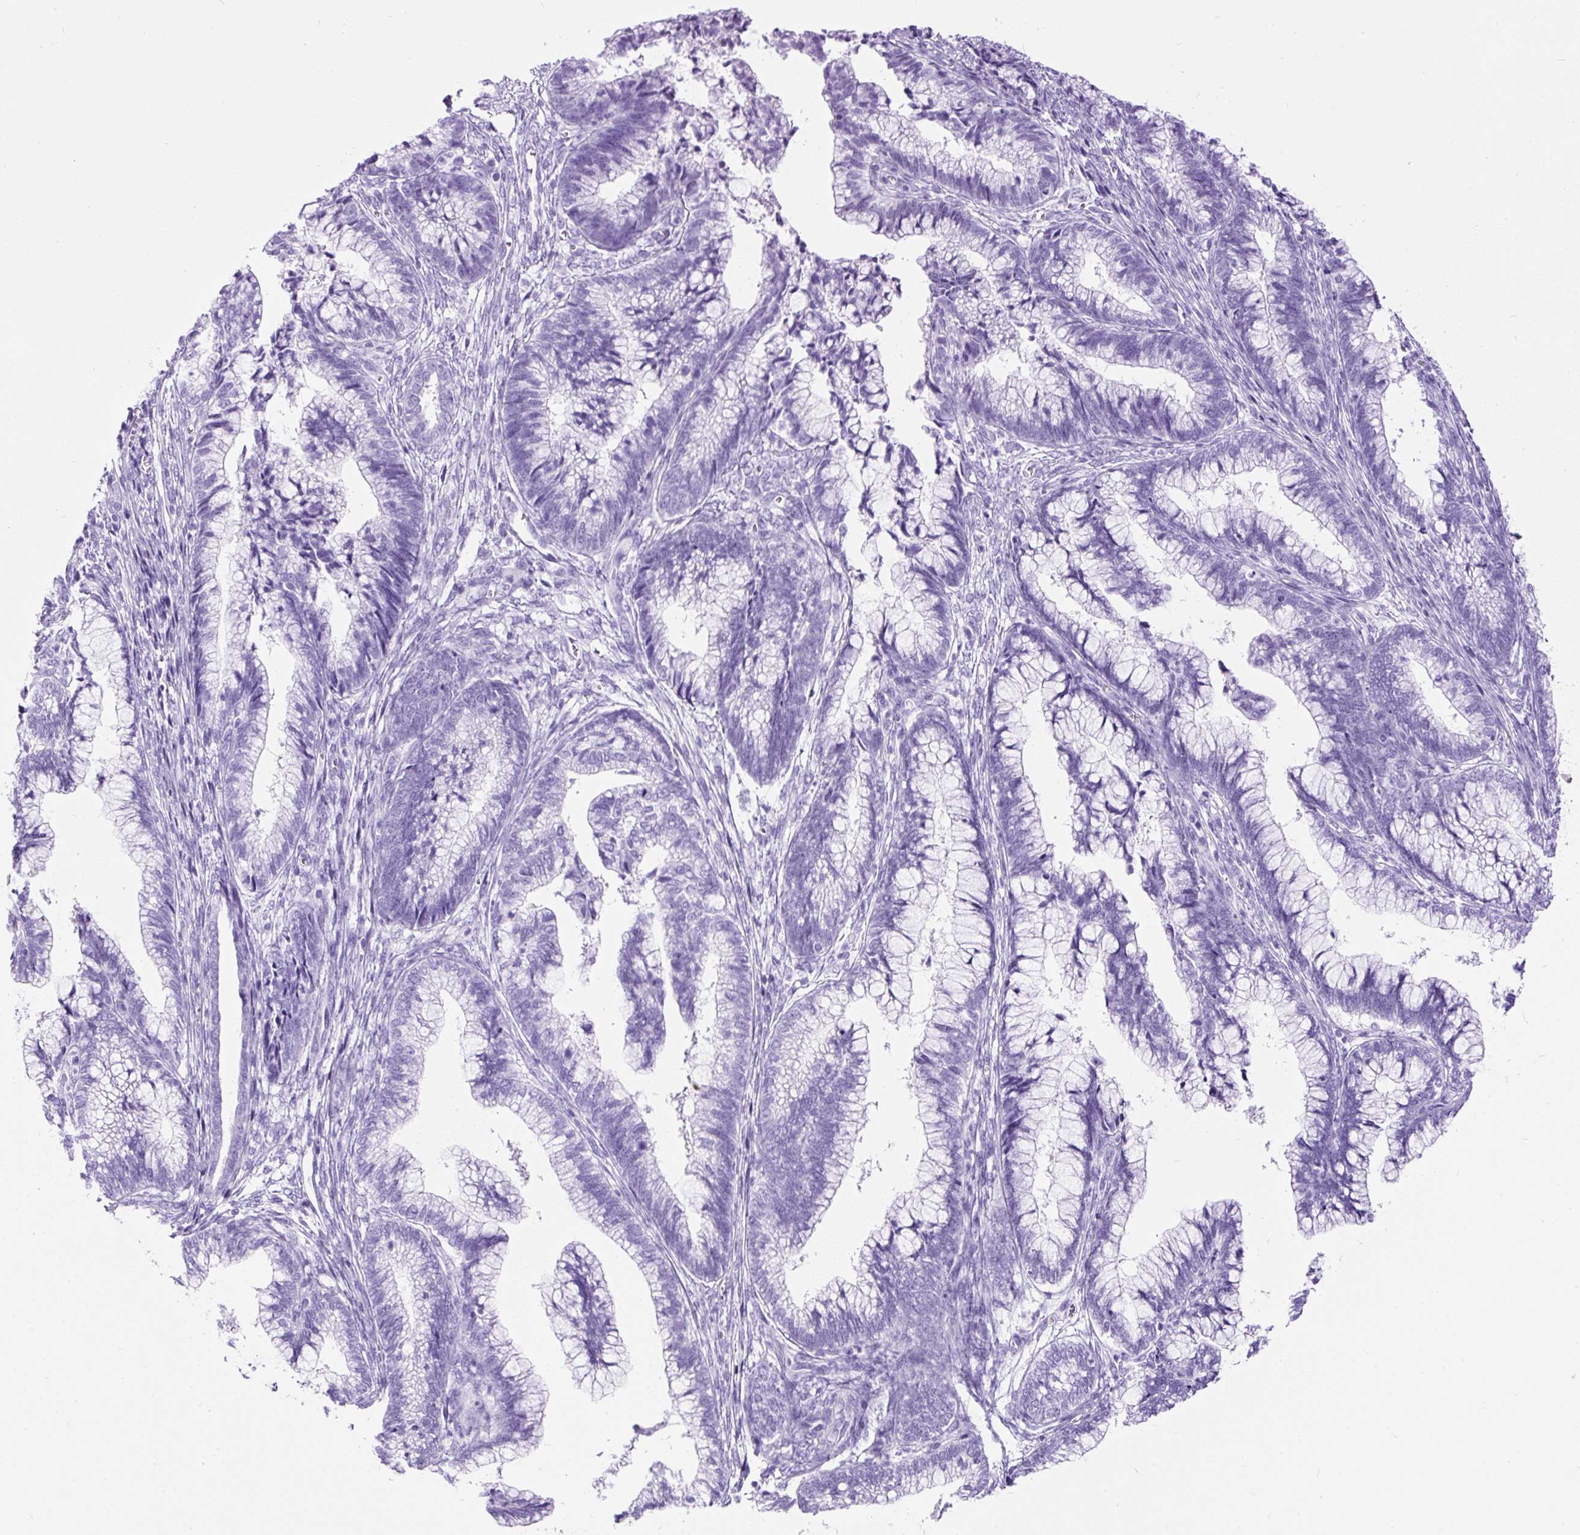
{"staining": {"intensity": "negative", "quantity": "none", "location": "none"}, "tissue": "cervical cancer", "cell_type": "Tumor cells", "image_type": "cancer", "snomed": [{"axis": "morphology", "description": "Adenocarcinoma, NOS"}, {"axis": "topography", "description": "Cervix"}], "caption": "Tumor cells are negative for brown protein staining in cervical cancer (adenocarcinoma). The staining was performed using DAB (3,3'-diaminobenzidine) to visualize the protein expression in brown, while the nuclei were stained in blue with hematoxylin (Magnification: 20x).", "gene": "CEL", "patient": {"sex": "female", "age": 44}}